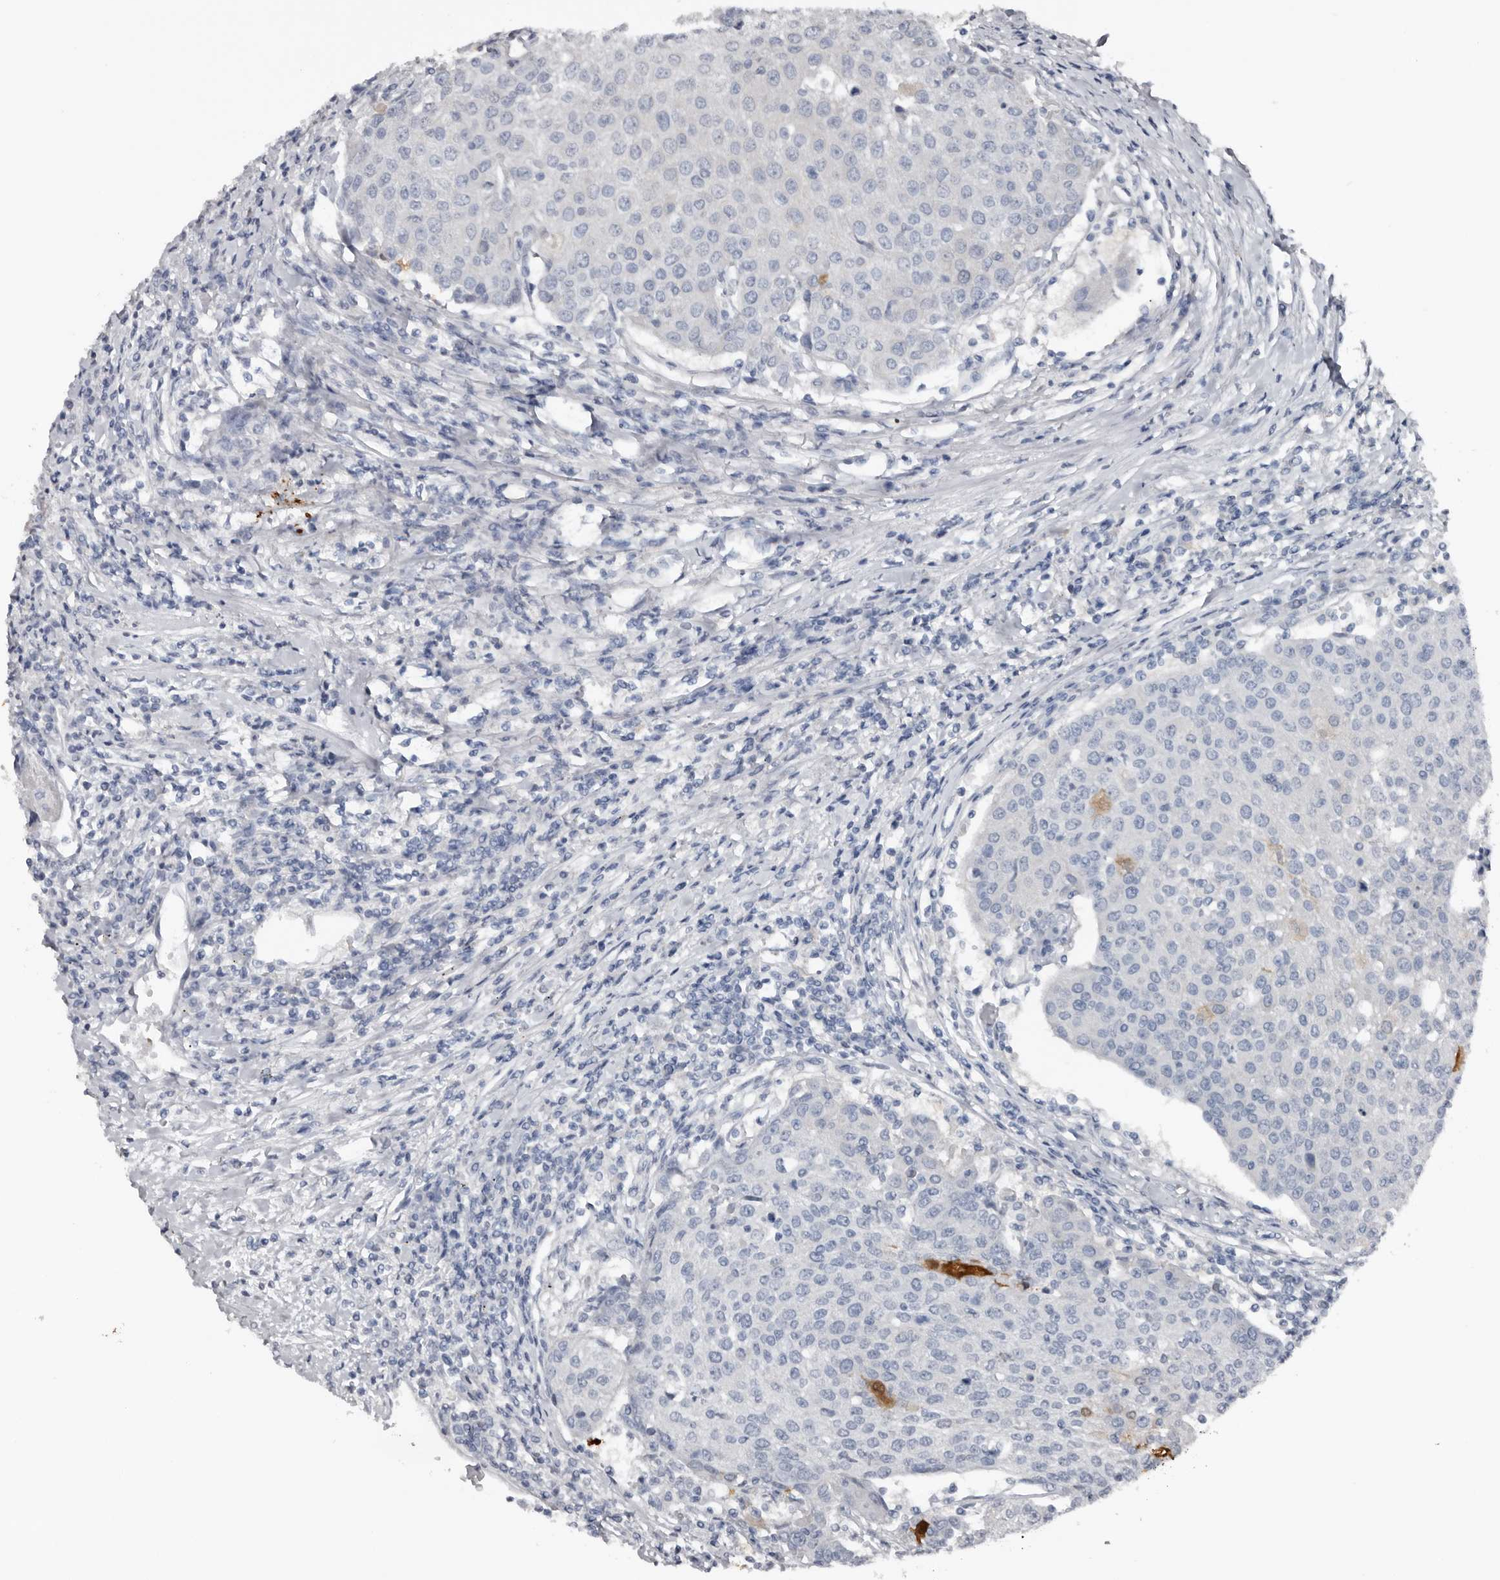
{"staining": {"intensity": "negative", "quantity": "none", "location": "none"}, "tissue": "urothelial cancer", "cell_type": "Tumor cells", "image_type": "cancer", "snomed": [{"axis": "morphology", "description": "Urothelial carcinoma, High grade"}, {"axis": "topography", "description": "Urinary bladder"}], "caption": "Immunohistochemical staining of high-grade urothelial carcinoma displays no significant staining in tumor cells.", "gene": "FABP7", "patient": {"sex": "female", "age": 85}}